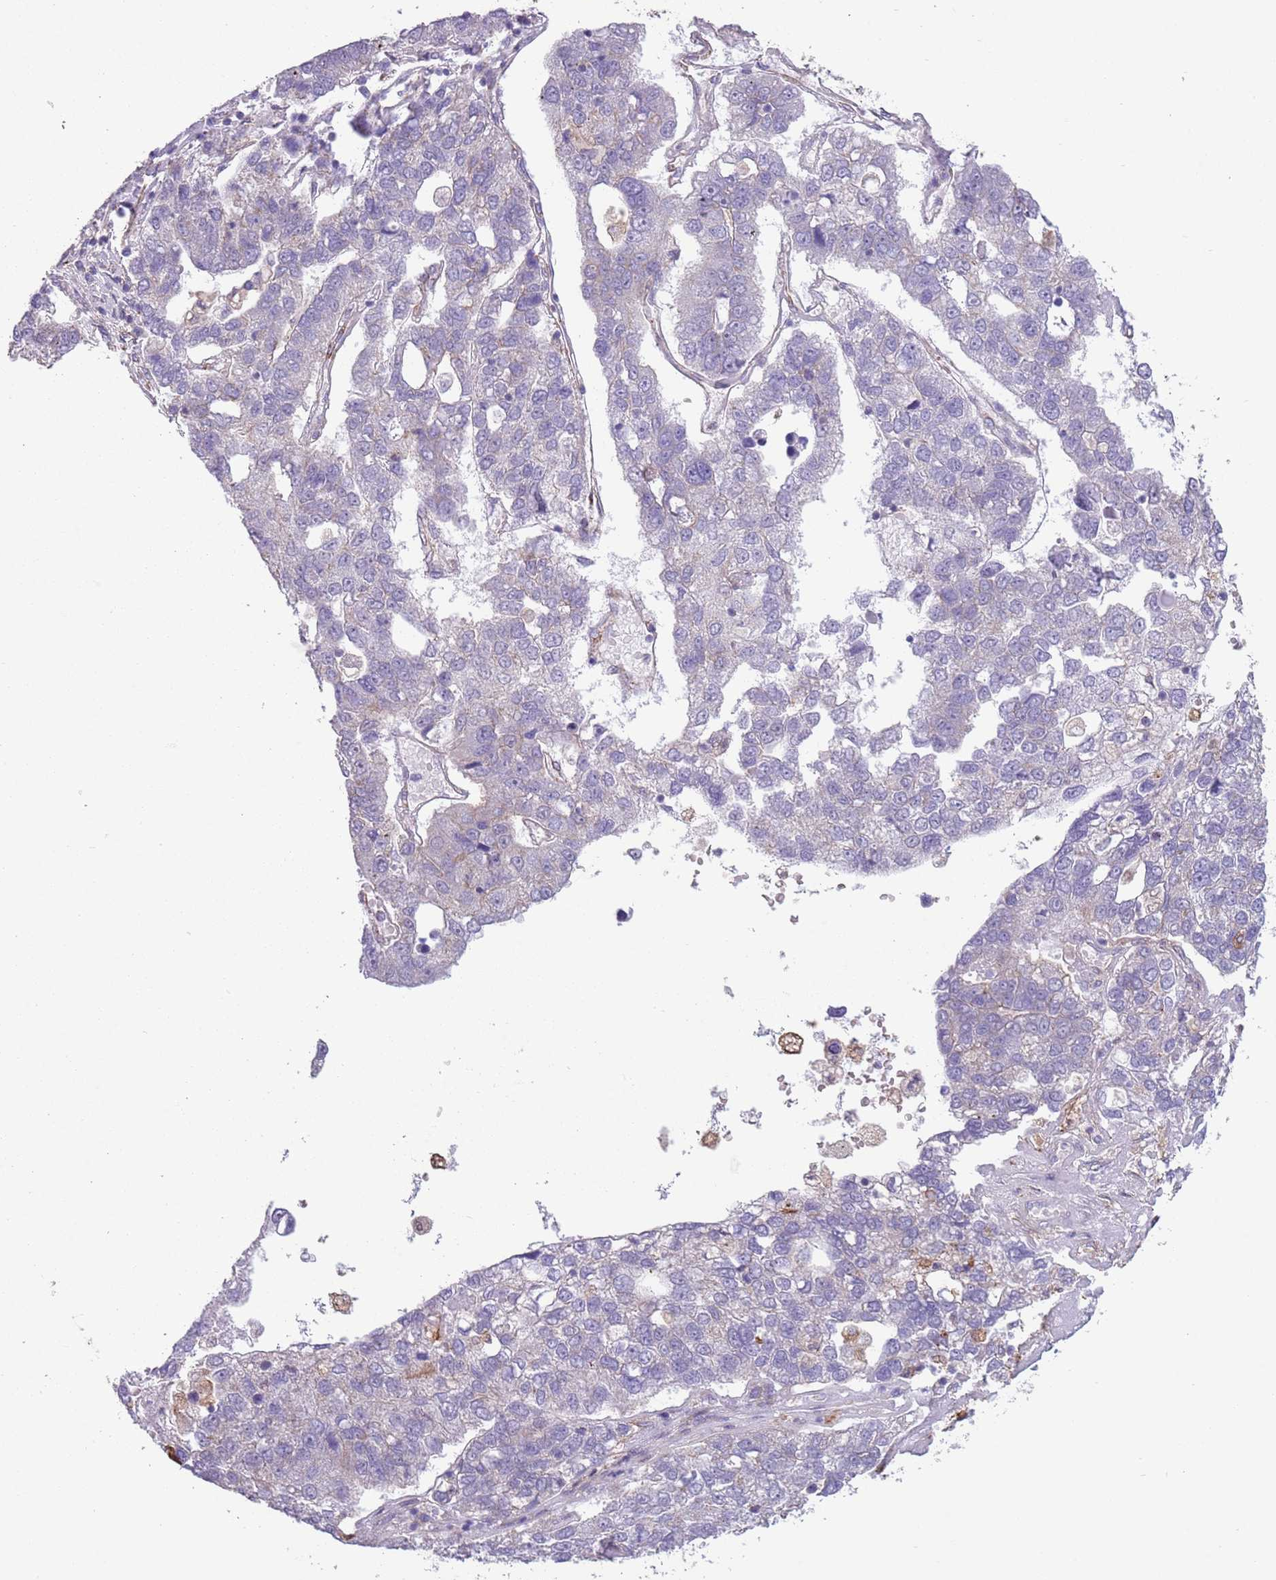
{"staining": {"intensity": "weak", "quantity": "<25%", "location": "cytoplasmic/membranous"}, "tissue": "pancreatic cancer", "cell_type": "Tumor cells", "image_type": "cancer", "snomed": [{"axis": "morphology", "description": "Adenocarcinoma, NOS"}, {"axis": "topography", "description": "Pancreas"}], "caption": "The immunohistochemistry photomicrograph has no significant expression in tumor cells of pancreatic cancer tissue. (Immunohistochemistry, brightfield microscopy, high magnification).", "gene": "CREBZF", "patient": {"sex": "female", "age": 61}}